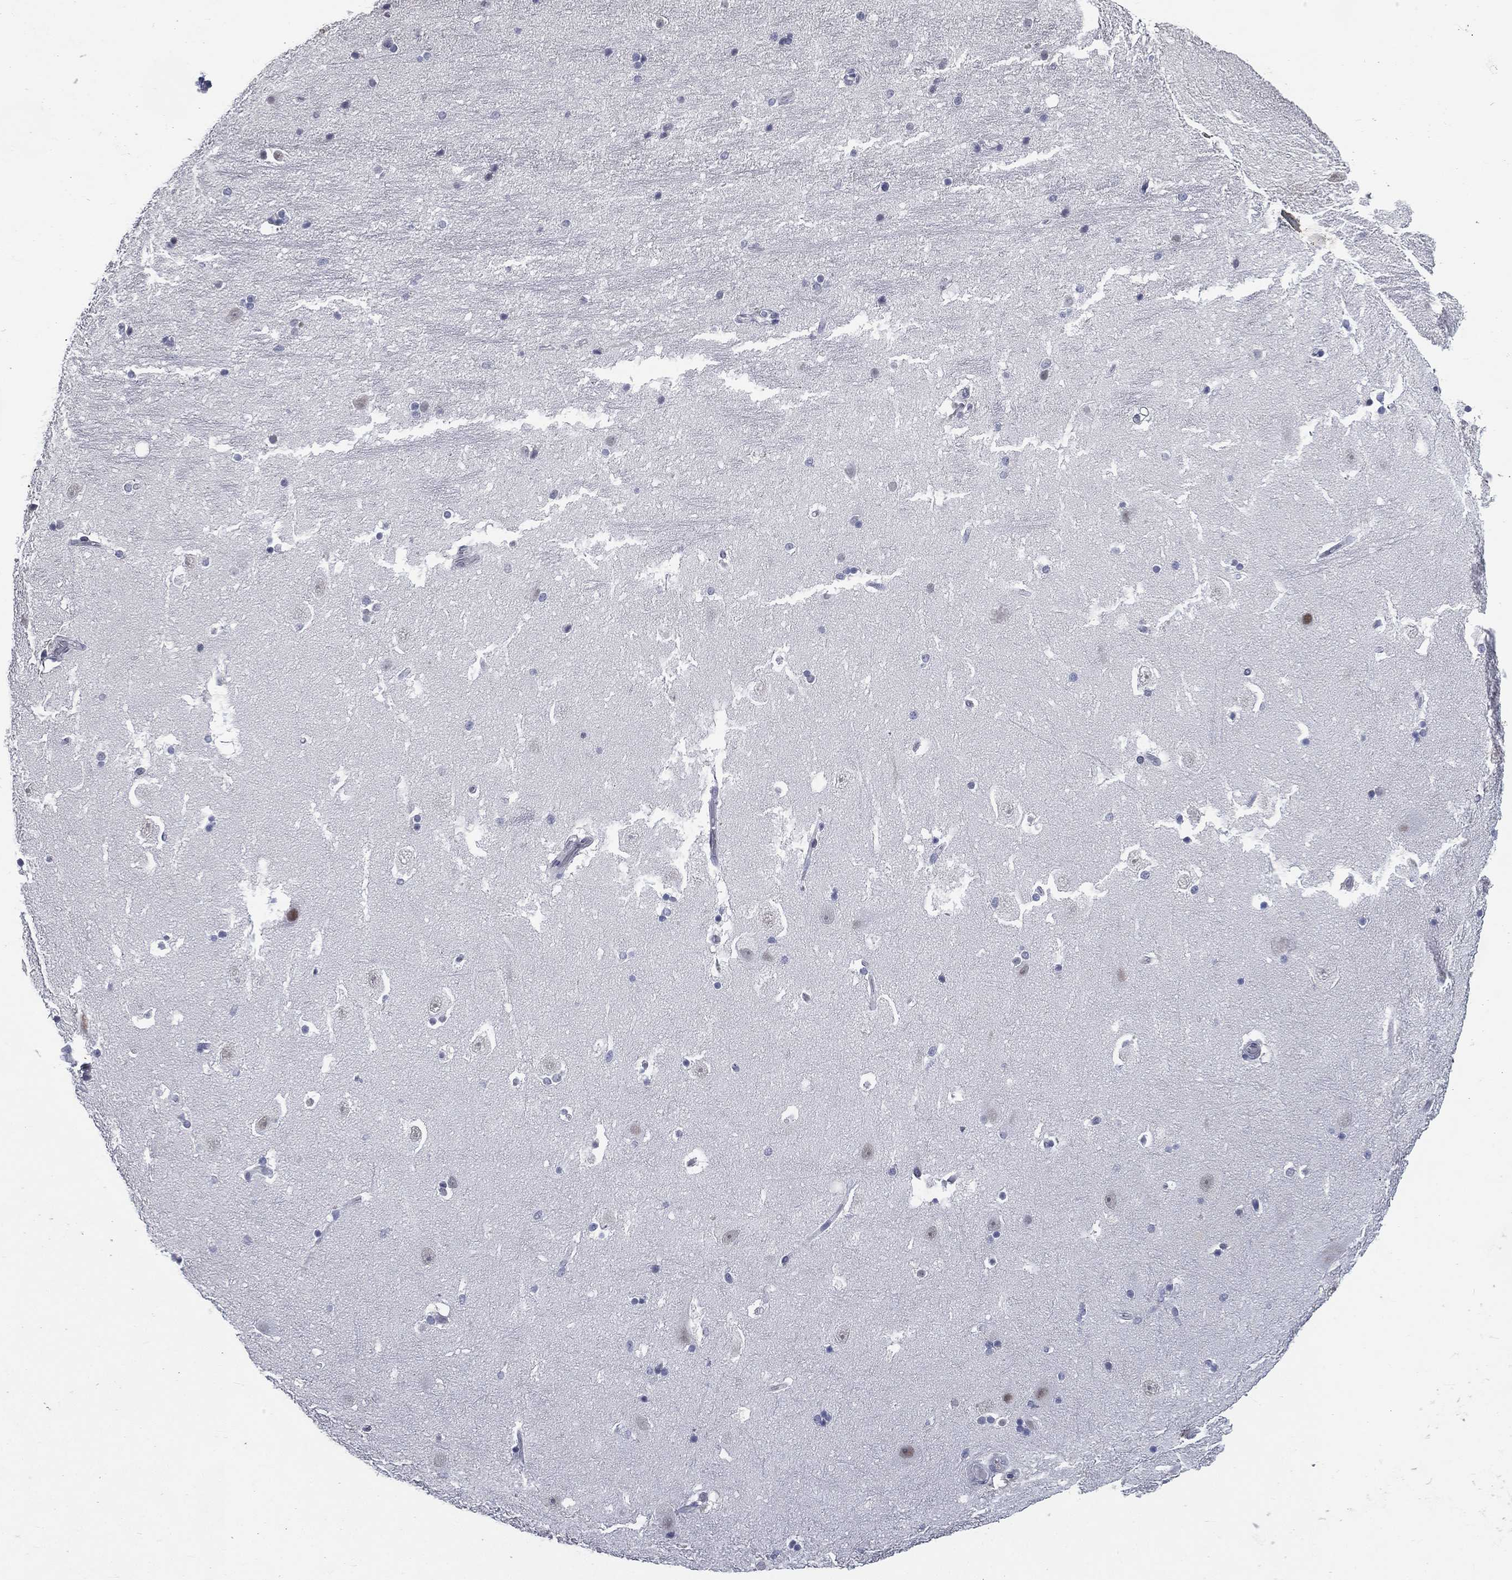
{"staining": {"intensity": "negative", "quantity": "none", "location": "none"}, "tissue": "hippocampus", "cell_type": "Glial cells", "image_type": "normal", "snomed": [{"axis": "morphology", "description": "Normal tissue, NOS"}, {"axis": "topography", "description": "Hippocampus"}], "caption": "The IHC histopathology image has no significant expression in glial cells of hippocampus.", "gene": "IFT27", "patient": {"sex": "male", "age": 51}}